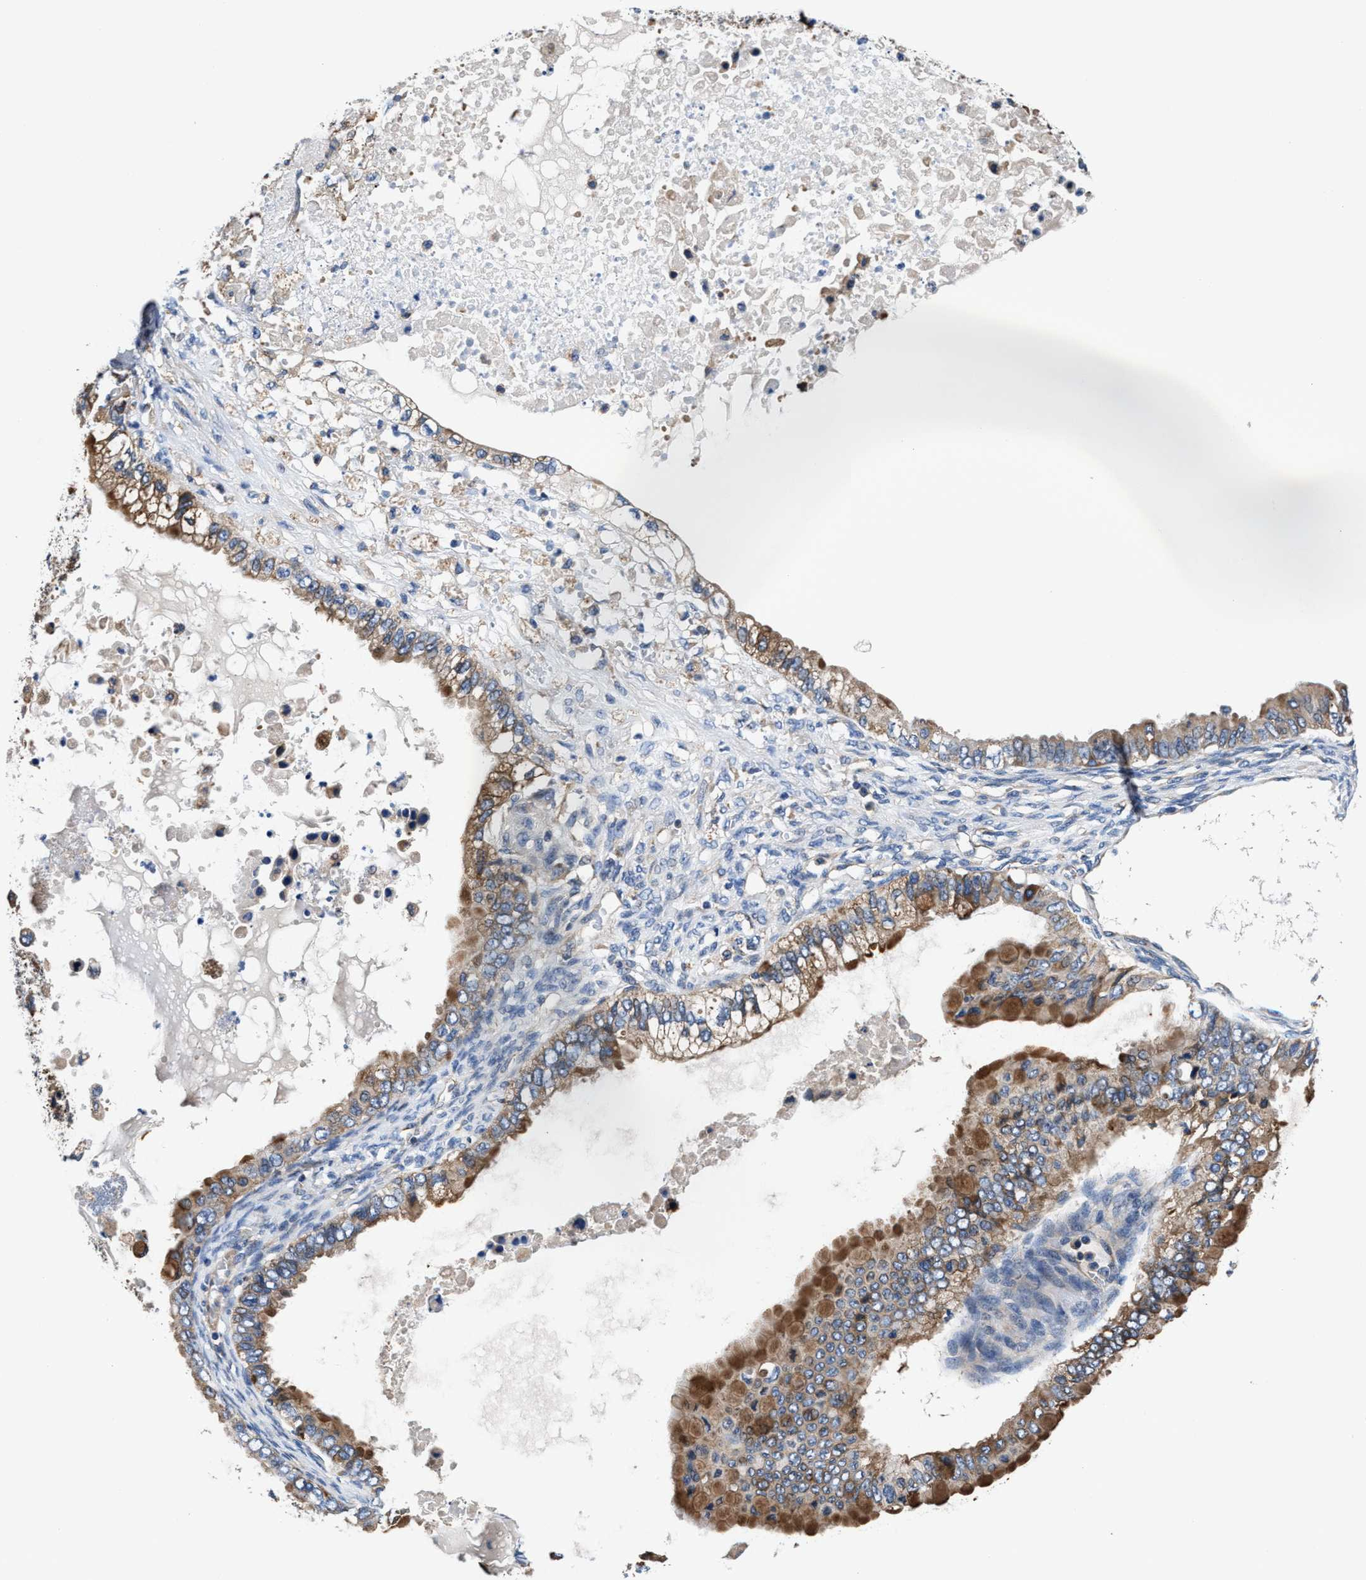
{"staining": {"intensity": "moderate", "quantity": ">75%", "location": "cytoplasmic/membranous"}, "tissue": "ovarian cancer", "cell_type": "Tumor cells", "image_type": "cancer", "snomed": [{"axis": "morphology", "description": "Cystadenocarcinoma, mucinous, NOS"}, {"axis": "topography", "description": "Ovary"}], "caption": "Tumor cells reveal medium levels of moderate cytoplasmic/membranous staining in about >75% of cells in human mucinous cystadenocarcinoma (ovarian).", "gene": "PPP1R9B", "patient": {"sex": "female", "age": 80}}